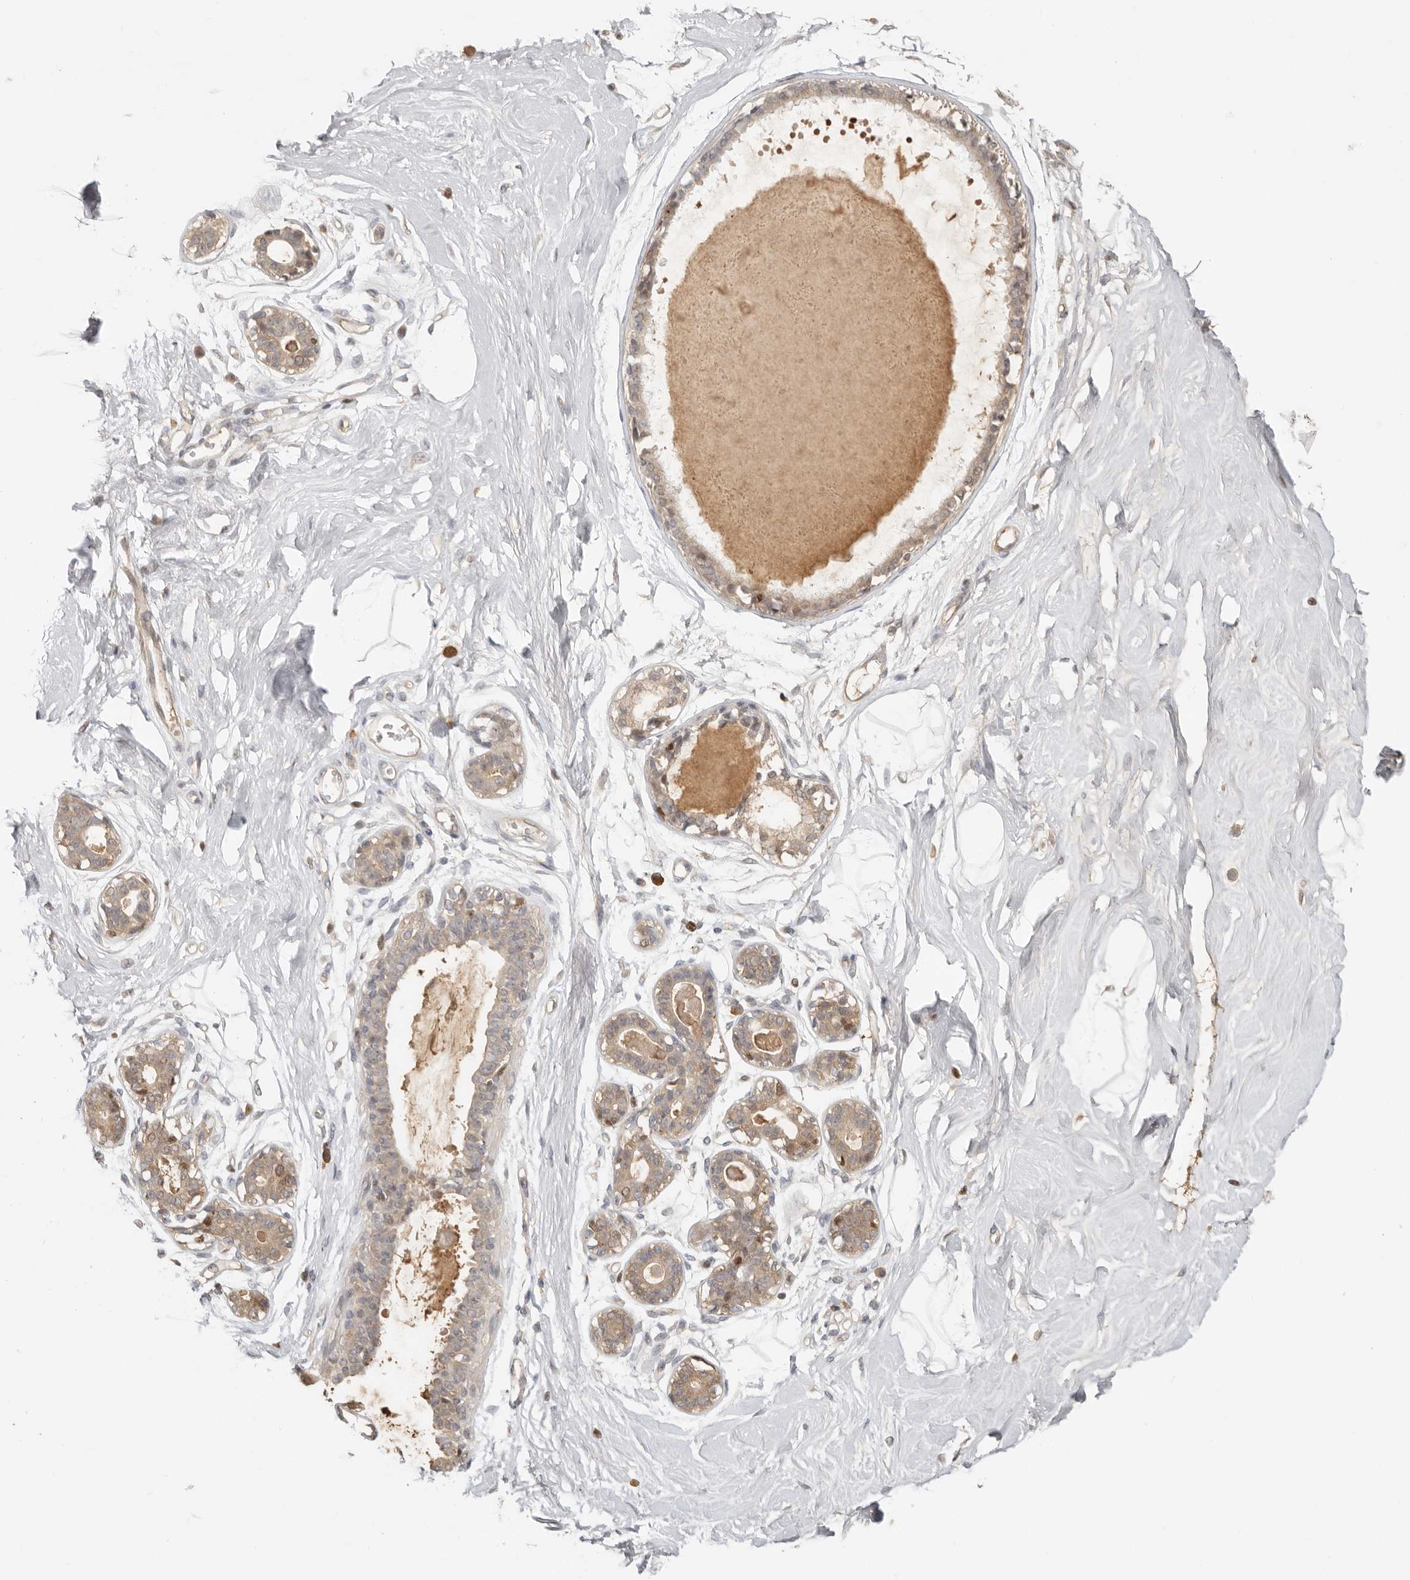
{"staining": {"intensity": "negative", "quantity": "none", "location": "none"}, "tissue": "breast", "cell_type": "Adipocytes", "image_type": "normal", "snomed": [{"axis": "morphology", "description": "Normal tissue, NOS"}, {"axis": "topography", "description": "Breast"}], "caption": "Protein analysis of normal breast shows no significant expression in adipocytes. (Stains: DAB (3,3'-diaminobenzidine) immunohistochemistry (IHC) with hematoxylin counter stain, Microscopy: brightfield microscopy at high magnification).", "gene": "PSMA5", "patient": {"sex": "female", "age": 45}}